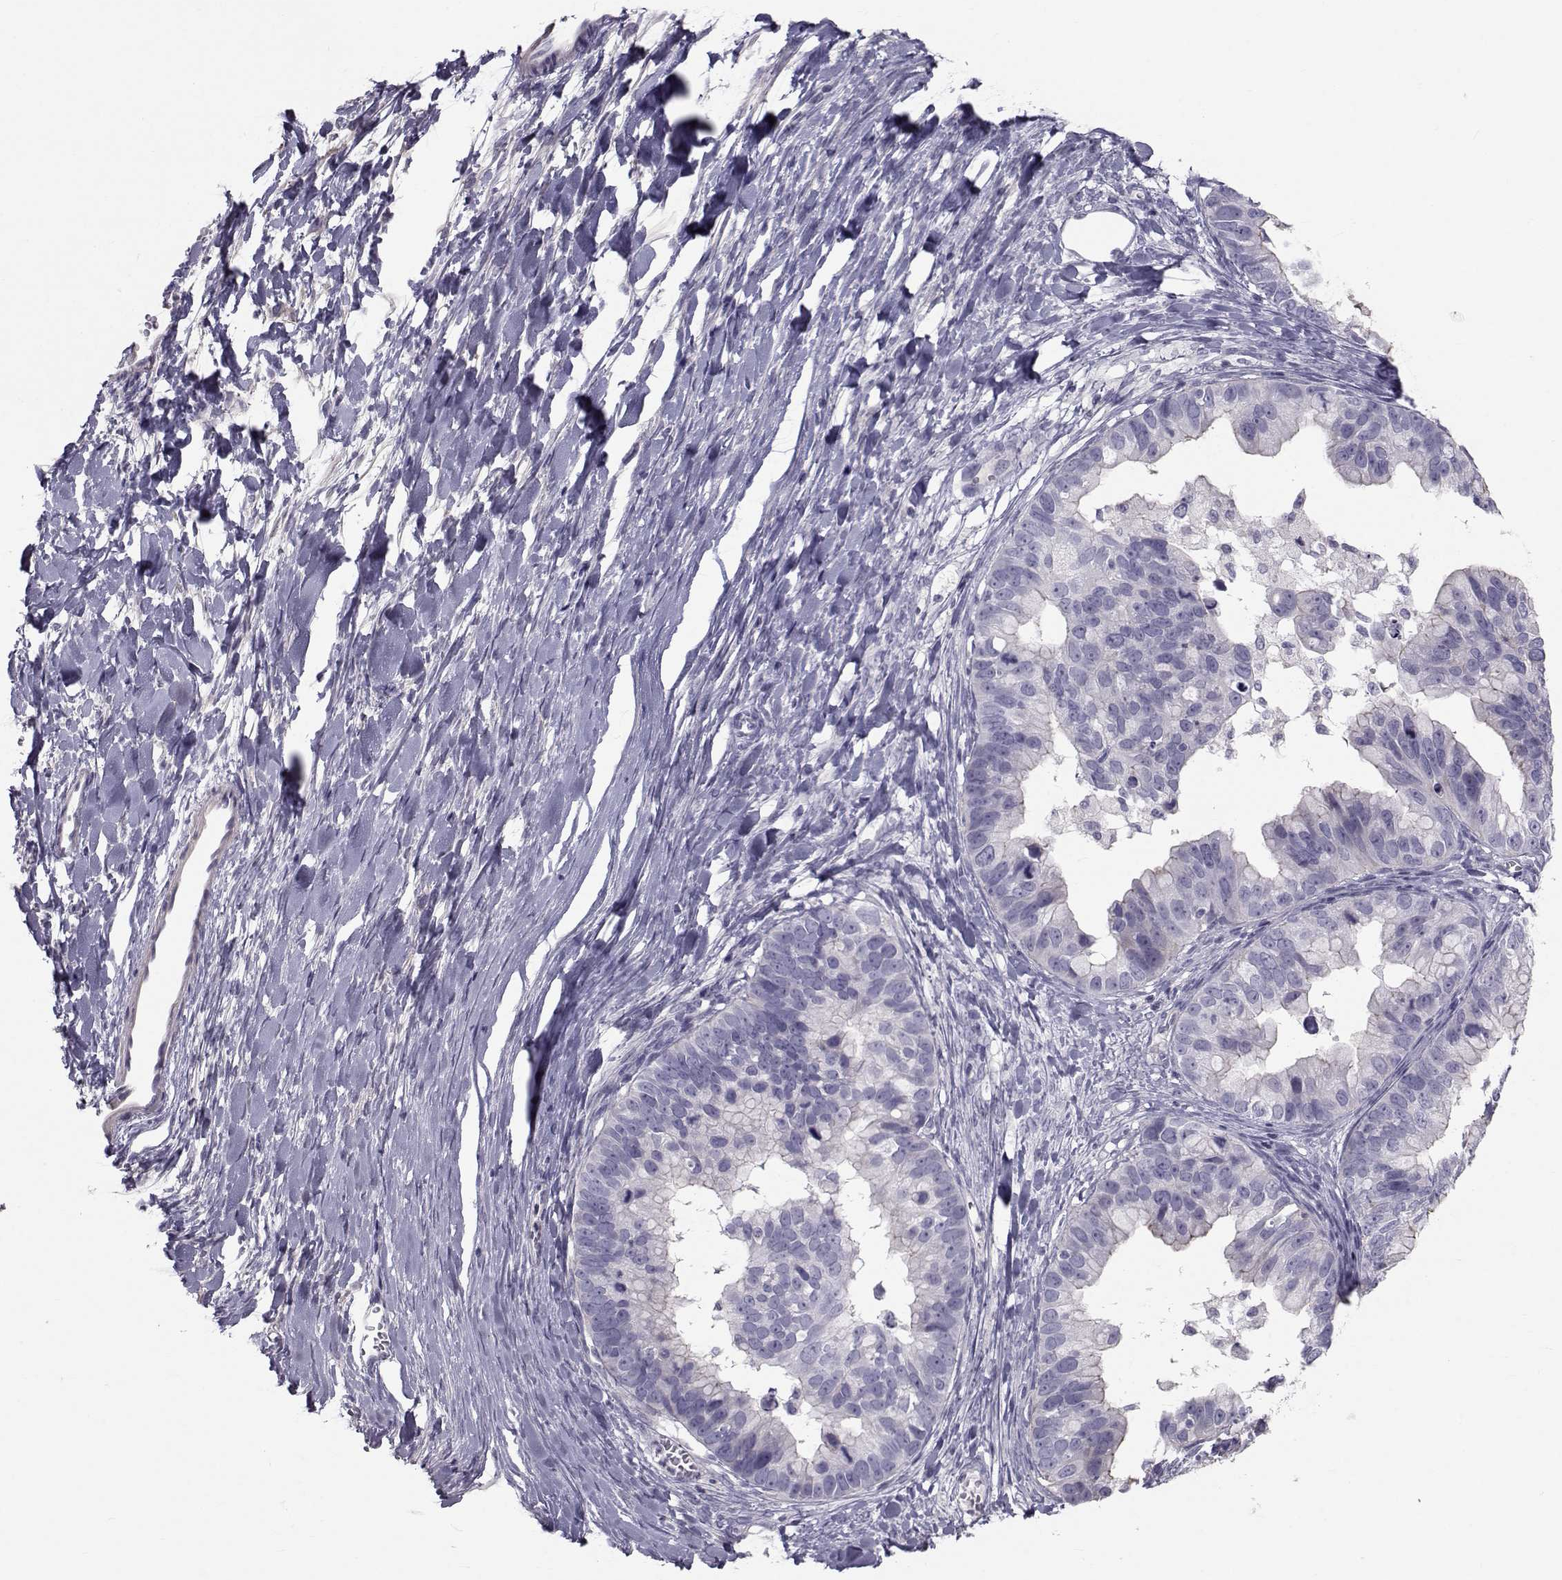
{"staining": {"intensity": "negative", "quantity": "none", "location": "none"}, "tissue": "ovarian cancer", "cell_type": "Tumor cells", "image_type": "cancer", "snomed": [{"axis": "morphology", "description": "Cystadenocarcinoma, mucinous, NOS"}, {"axis": "topography", "description": "Ovary"}], "caption": "Tumor cells are negative for brown protein staining in ovarian cancer (mucinous cystadenocarcinoma).", "gene": "GARIN3", "patient": {"sex": "female", "age": 76}}